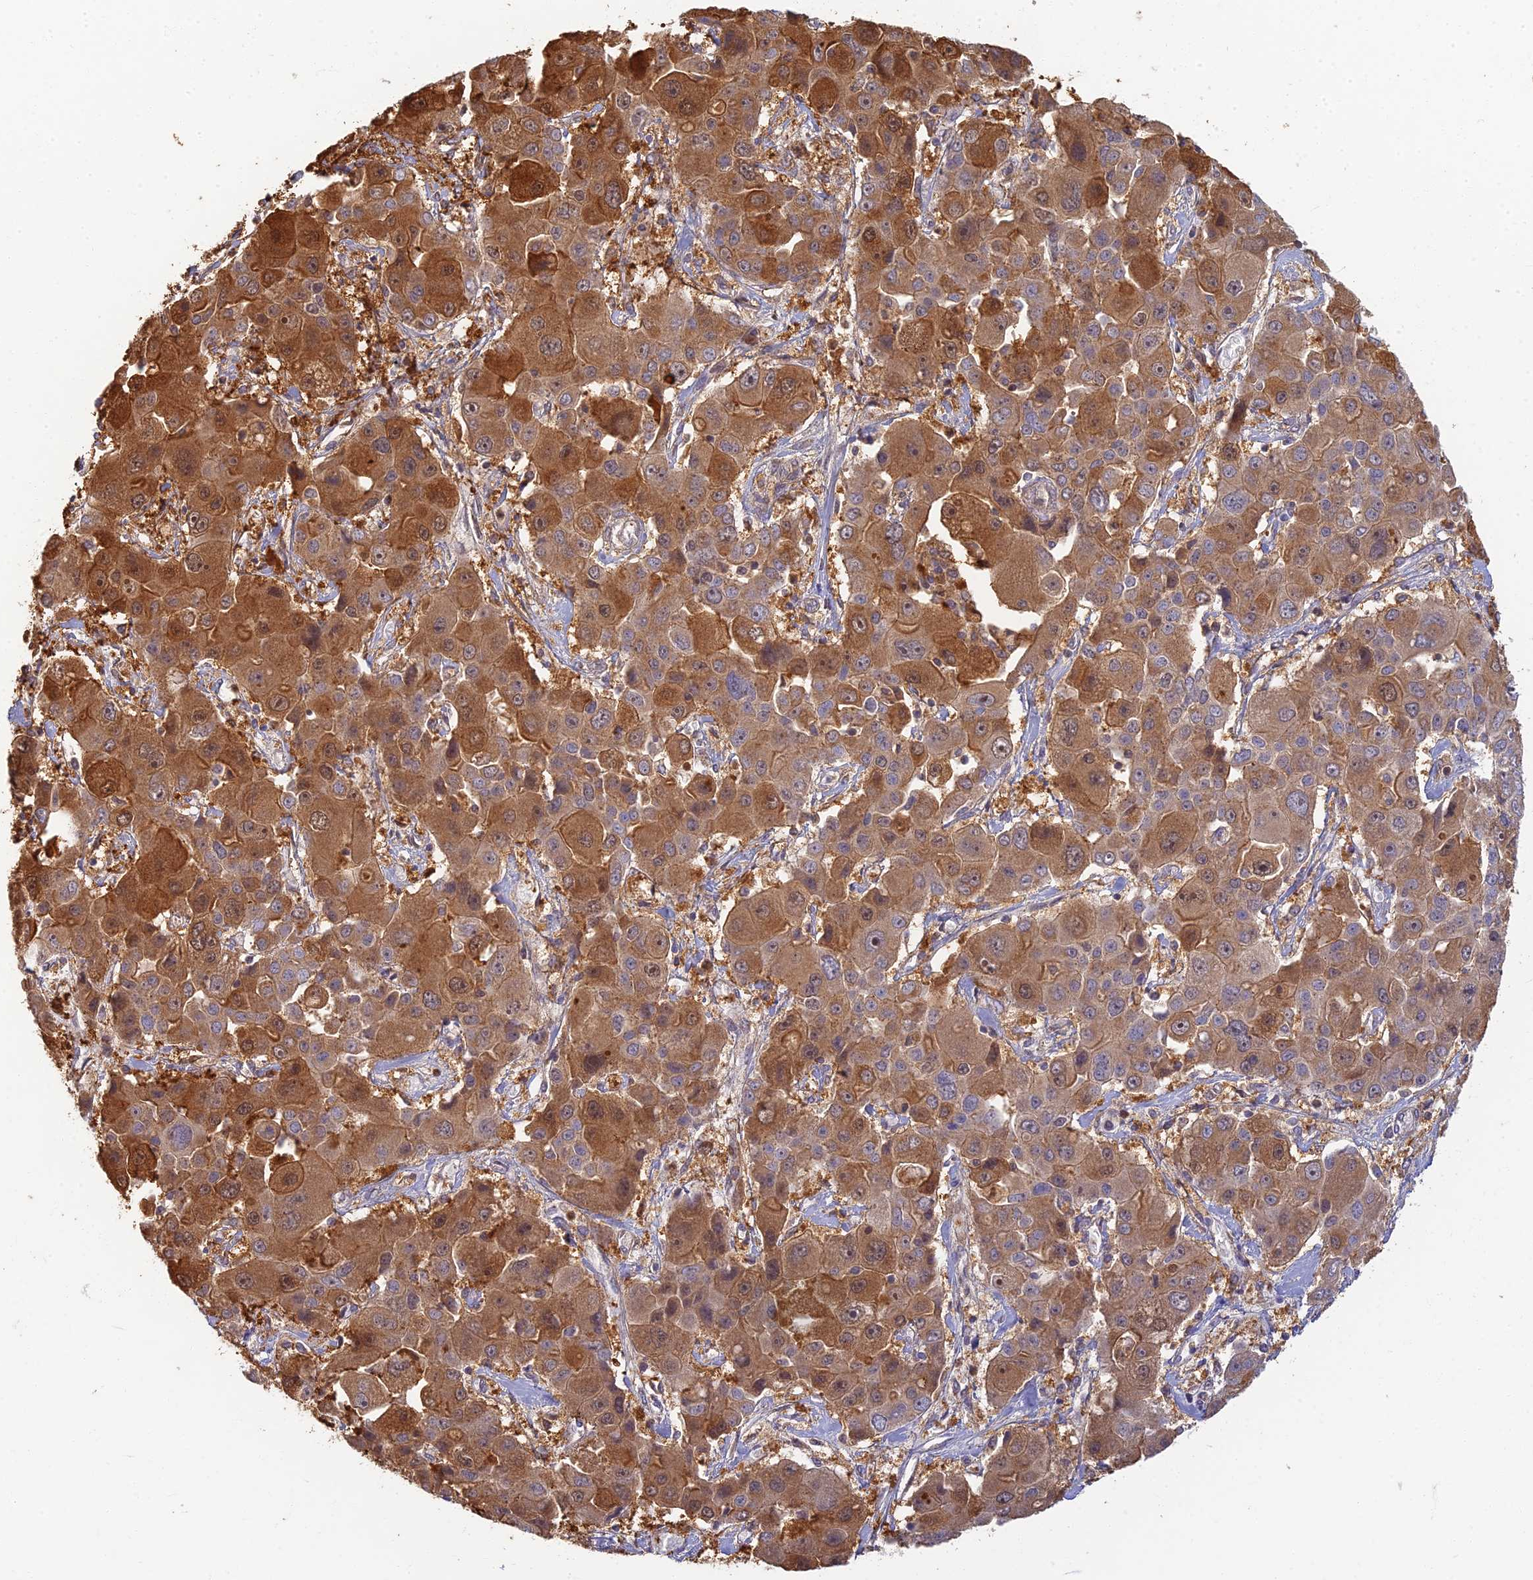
{"staining": {"intensity": "strong", "quantity": ">75%", "location": "cytoplasmic/membranous"}, "tissue": "liver cancer", "cell_type": "Tumor cells", "image_type": "cancer", "snomed": [{"axis": "morphology", "description": "Cholangiocarcinoma"}, {"axis": "topography", "description": "Liver"}], "caption": "Immunohistochemical staining of liver cancer (cholangiocarcinoma) reveals strong cytoplasmic/membranous protein positivity in about >75% of tumor cells. Using DAB (brown) and hematoxylin (blue) stains, captured at high magnification using brightfield microscopy.", "gene": "RGL3", "patient": {"sex": "male", "age": 67}}